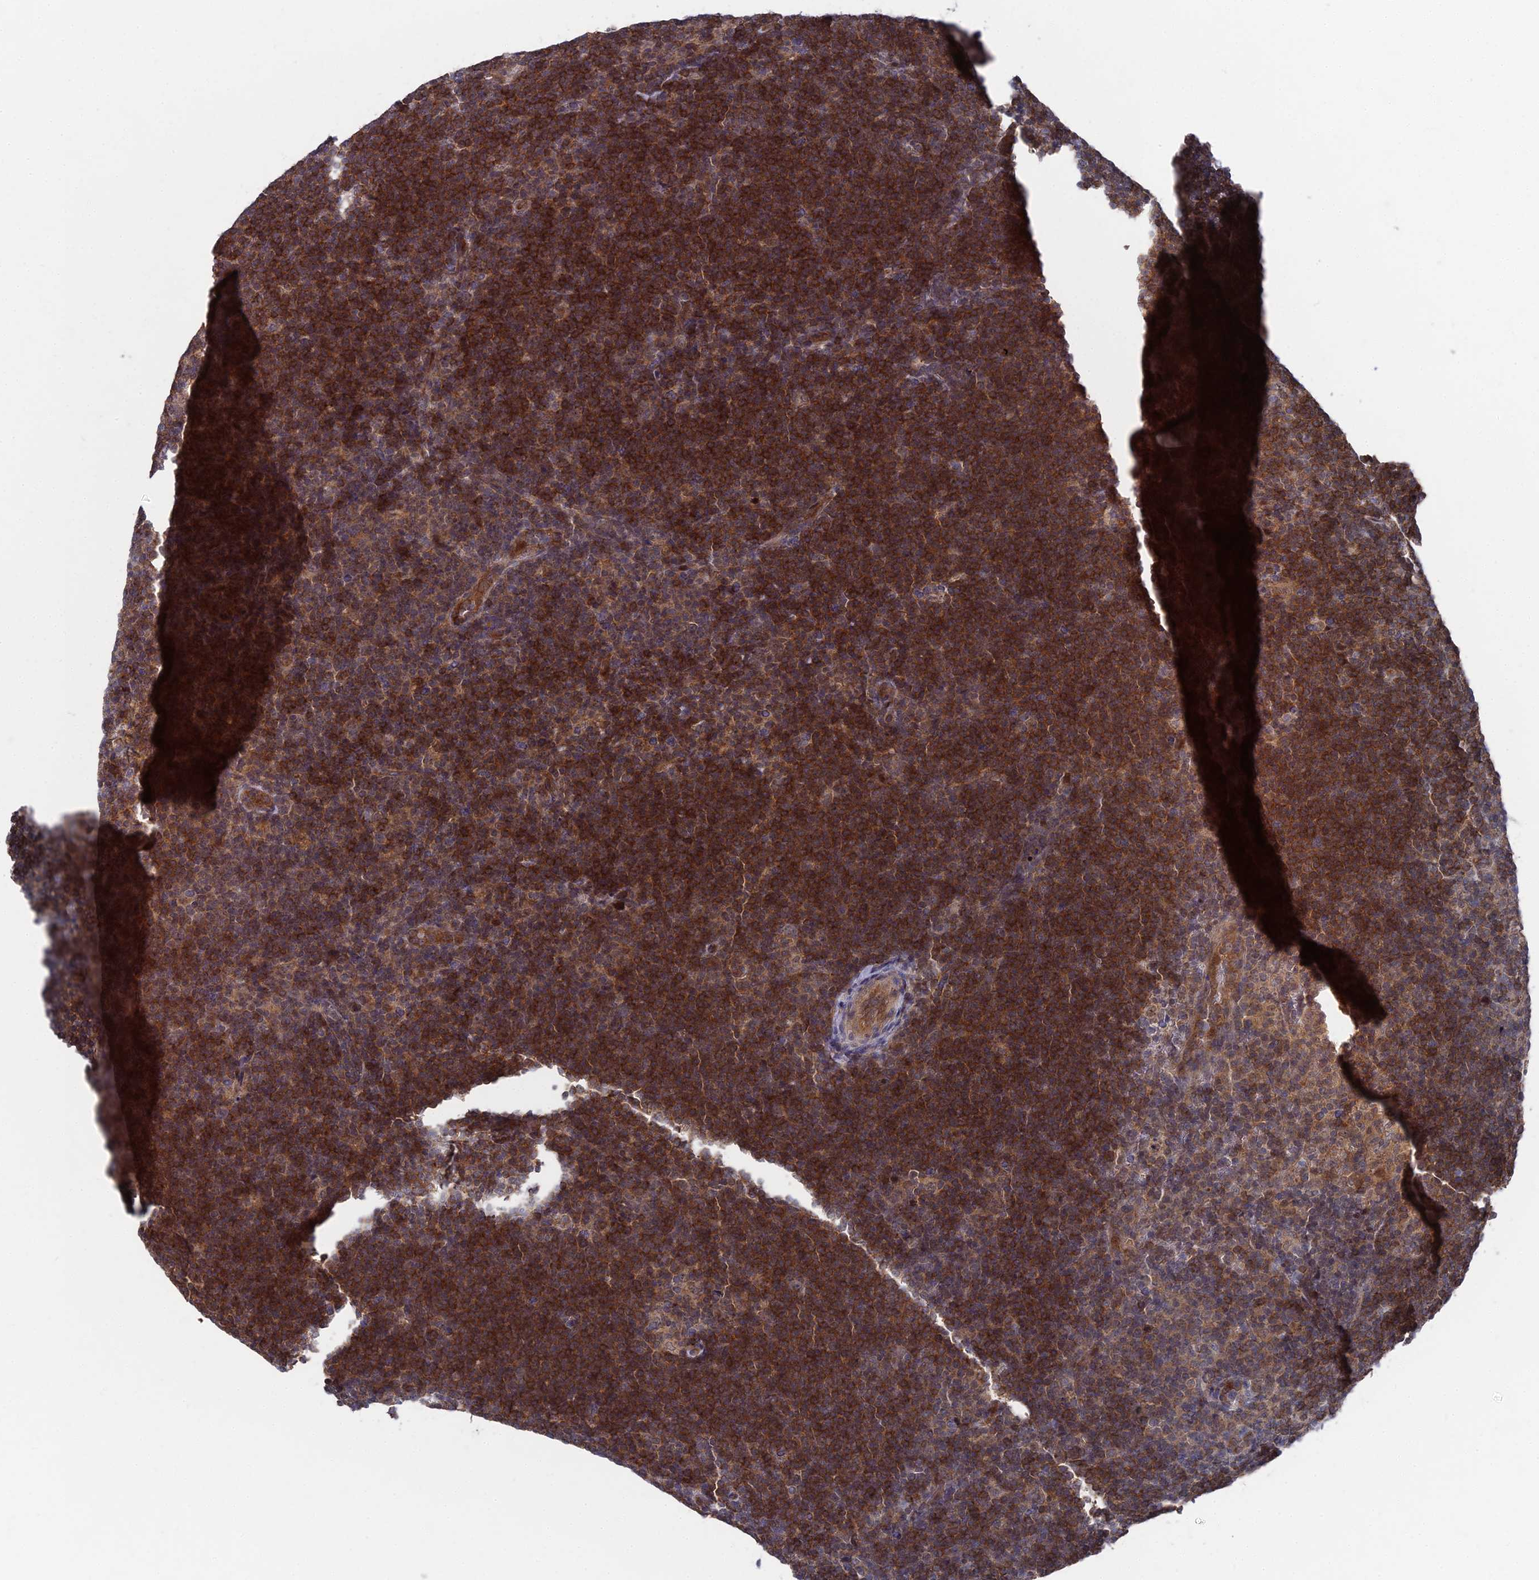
{"staining": {"intensity": "moderate", "quantity": ">75%", "location": "cytoplasmic/membranous"}, "tissue": "lymphoma", "cell_type": "Tumor cells", "image_type": "cancer", "snomed": [{"axis": "morphology", "description": "Hodgkin's disease, NOS"}, {"axis": "topography", "description": "Lymph node"}], "caption": "High-power microscopy captured an immunohistochemistry (IHC) photomicrograph of lymphoma, revealing moderate cytoplasmic/membranous staining in about >75% of tumor cells.", "gene": "UNC5D", "patient": {"sex": "female", "age": 57}}